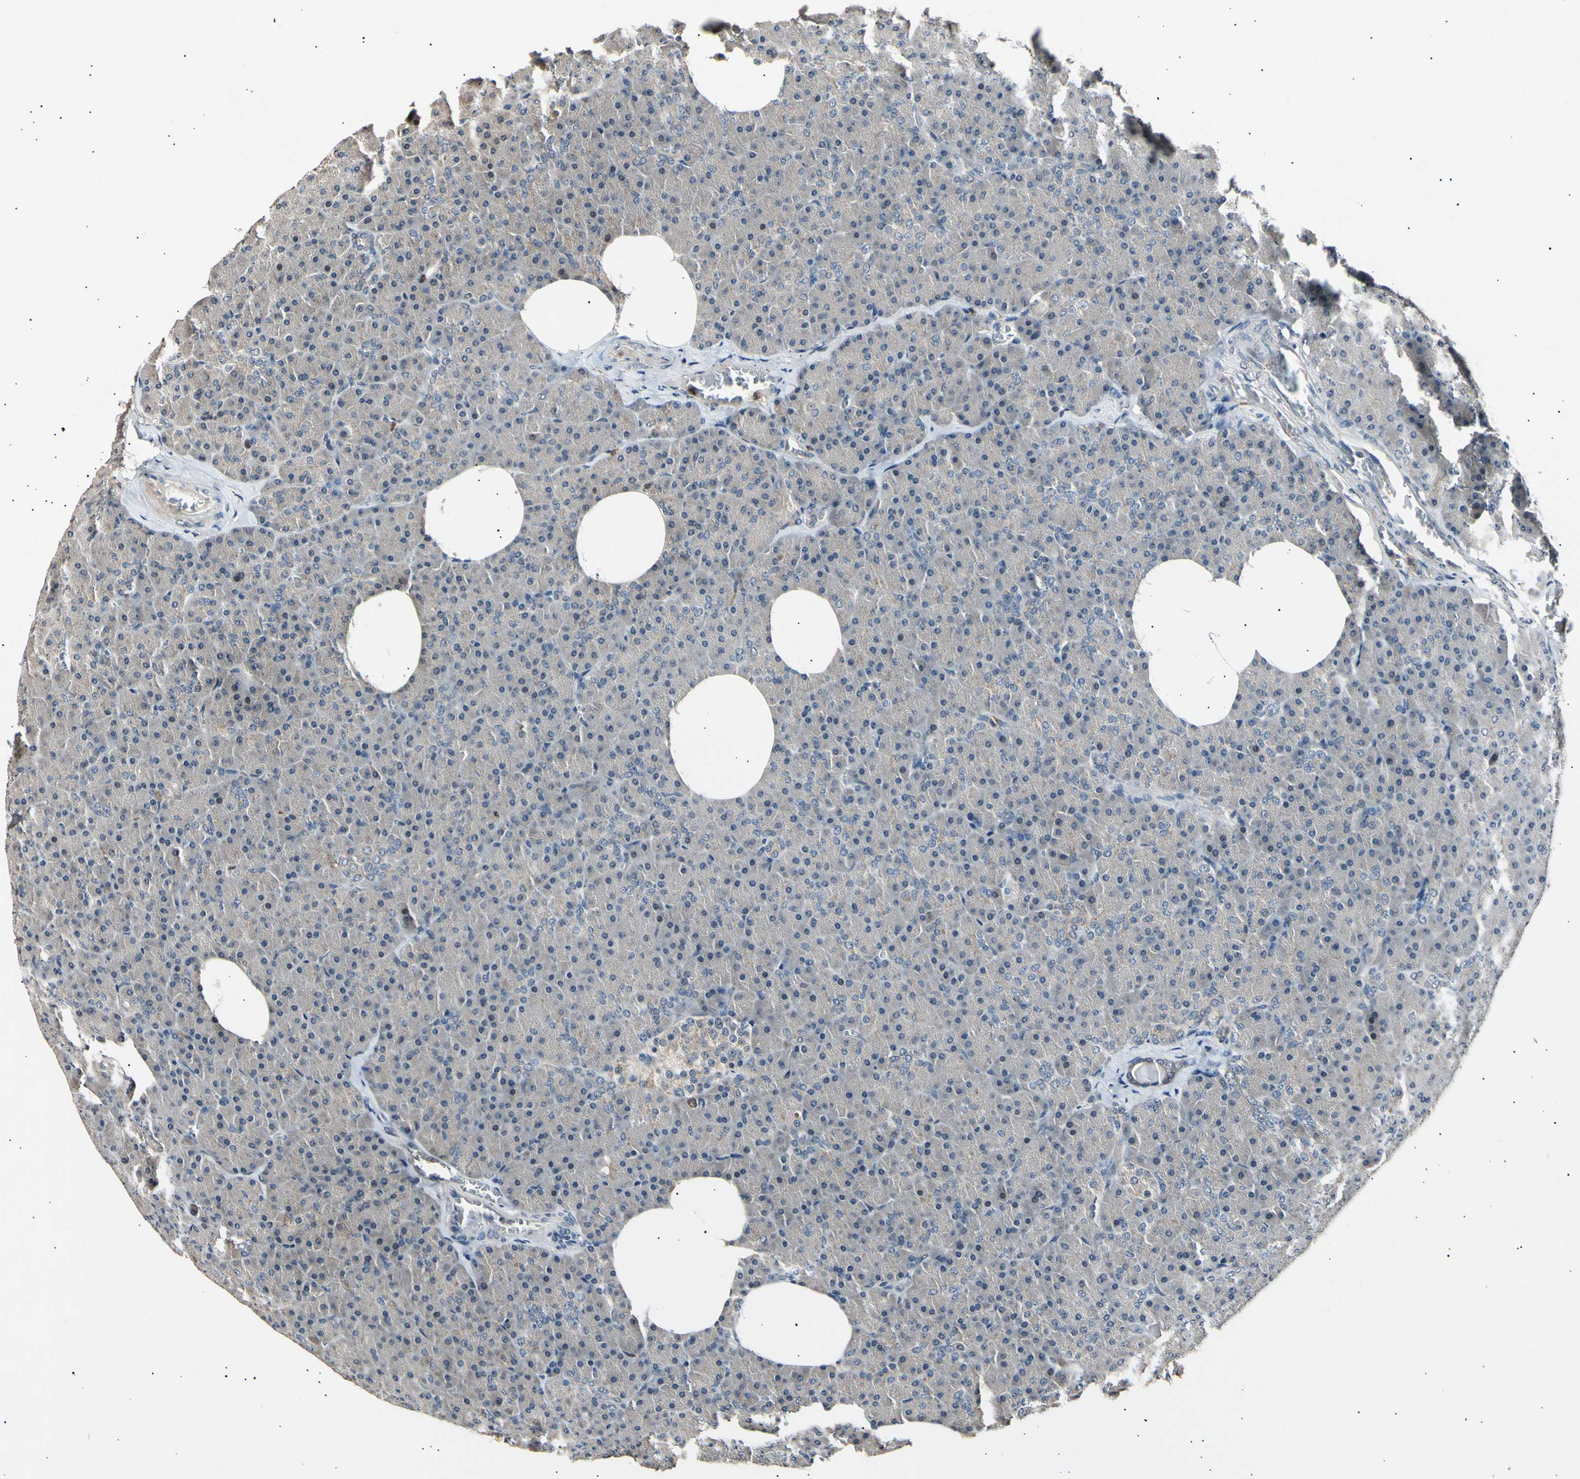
{"staining": {"intensity": "moderate", "quantity": "<25%", "location": "cytoplasmic/membranous"}, "tissue": "pancreas", "cell_type": "Exocrine glandular cells", "image_type": "normal", "snomed": [{"axis": "morphology", "description": "Normal tissue, NOS"}, {"axis": "topography", "description": "Pancreas"}], "caption": "Protein analysis of unremarkable pancreas reveals moderate cytoplasmic/membranous staining in approximately <25% of exocrine glandular cells. (DAB IHC, brown staining for protein, blue staining for nuclei).", "gene": "ADCY3", "patient": {"sex": "female", "age": 35}}